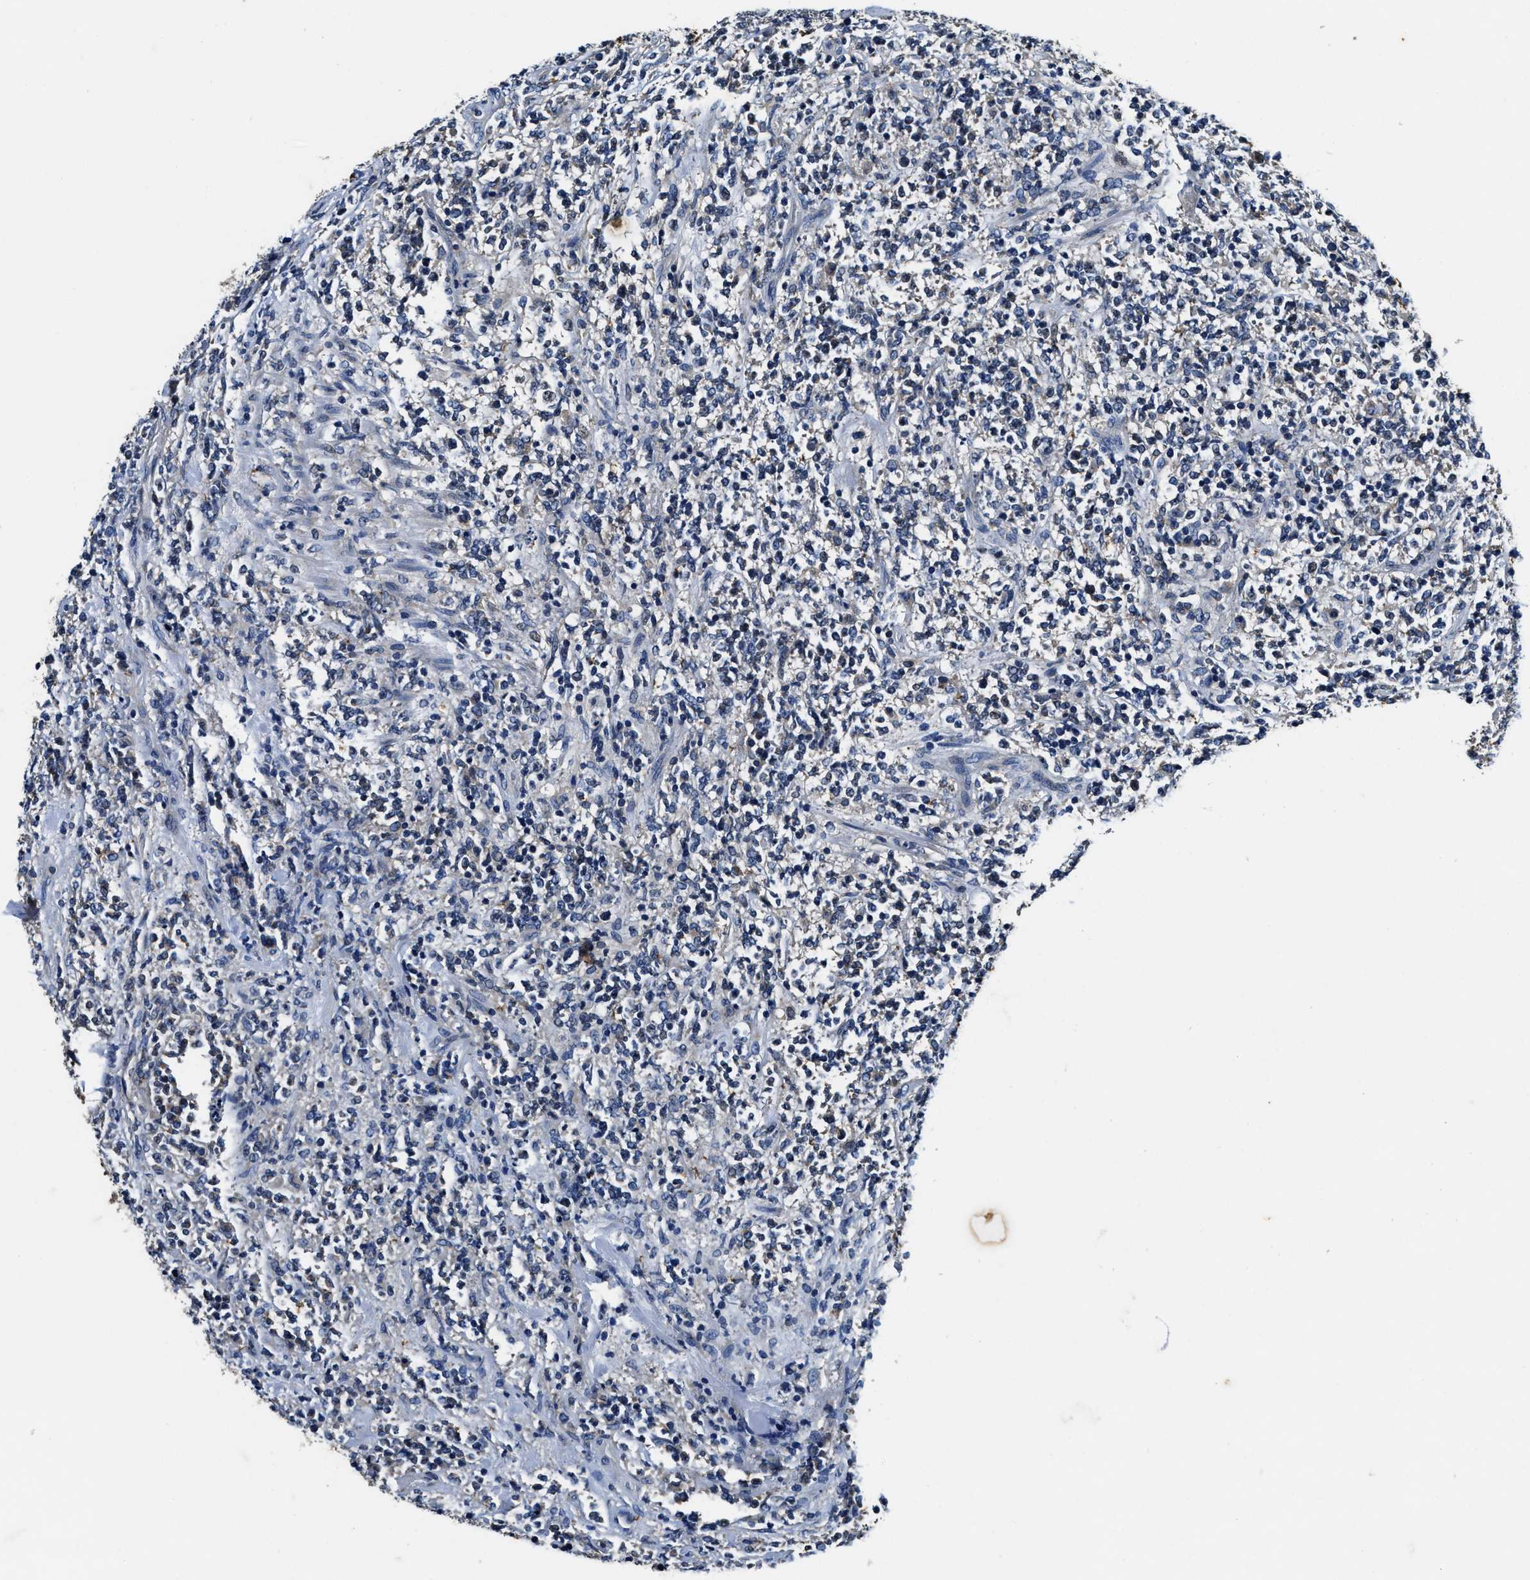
{"staining": {"intensity": "negative", "quantity": "none", "location": "none"}, "tissue": "lymphoma", "cell_type": "Tumor cells", "image_type": "cancer", "snomed": [{"axis": "morphology", "description": "Malignant lymphoma, non-Hodgkin's type, High grade"}, {"axis": "topography", "description": "Soft tissue"}], "caption": "High power microscopy photomicrograph of an IHC image of lymphoma, revealing no significant staining in tumor cells.", "gene": "PI4KB", "patient": {"sex": "male", "age": 18}}